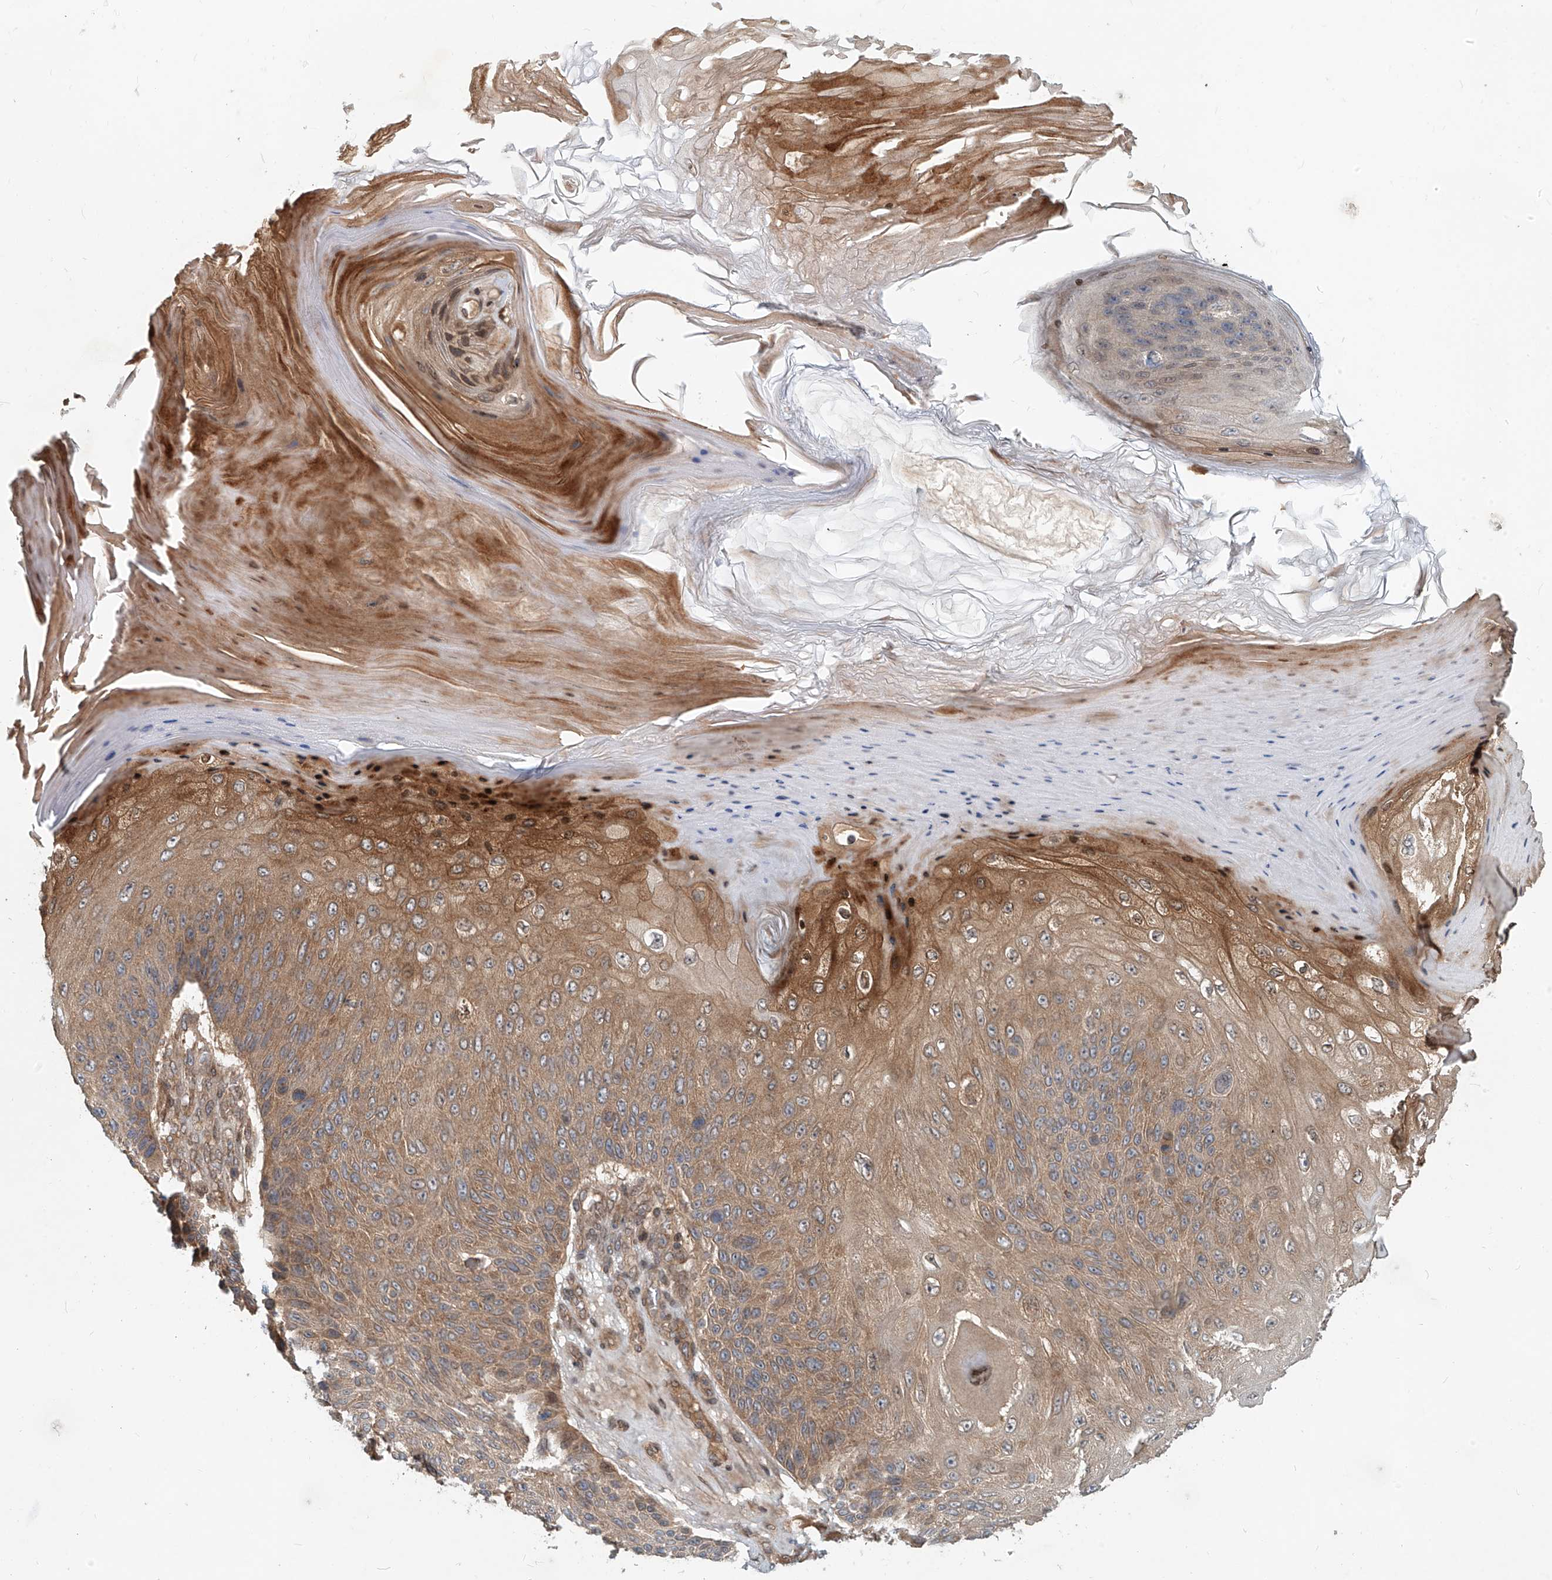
{"staining": {"intensity": "moderate", "quantity": "25%-75%", "location": "cytoplasmic/membranous"}, "tissue": "skin cancer", "cell_type": "Tumor cells", "image_type": "cancer", "snomed": [{"axis": "morphology", "description": "Squamous cell carcinoma, NOS"}, {"axis": "topography", "description": "Skin"}], "caption": "Skin squamous cell carcinoma stained with DAB (3,3'-diaminobenzidine) immunohistochemistry (IHC) reveals medium levels of moderate cytoplasmic/membranous expression in approximately 25%-75% of tumor cells.", "gene": "SASH1", "patient": {"sex": "female", "age": 88}}